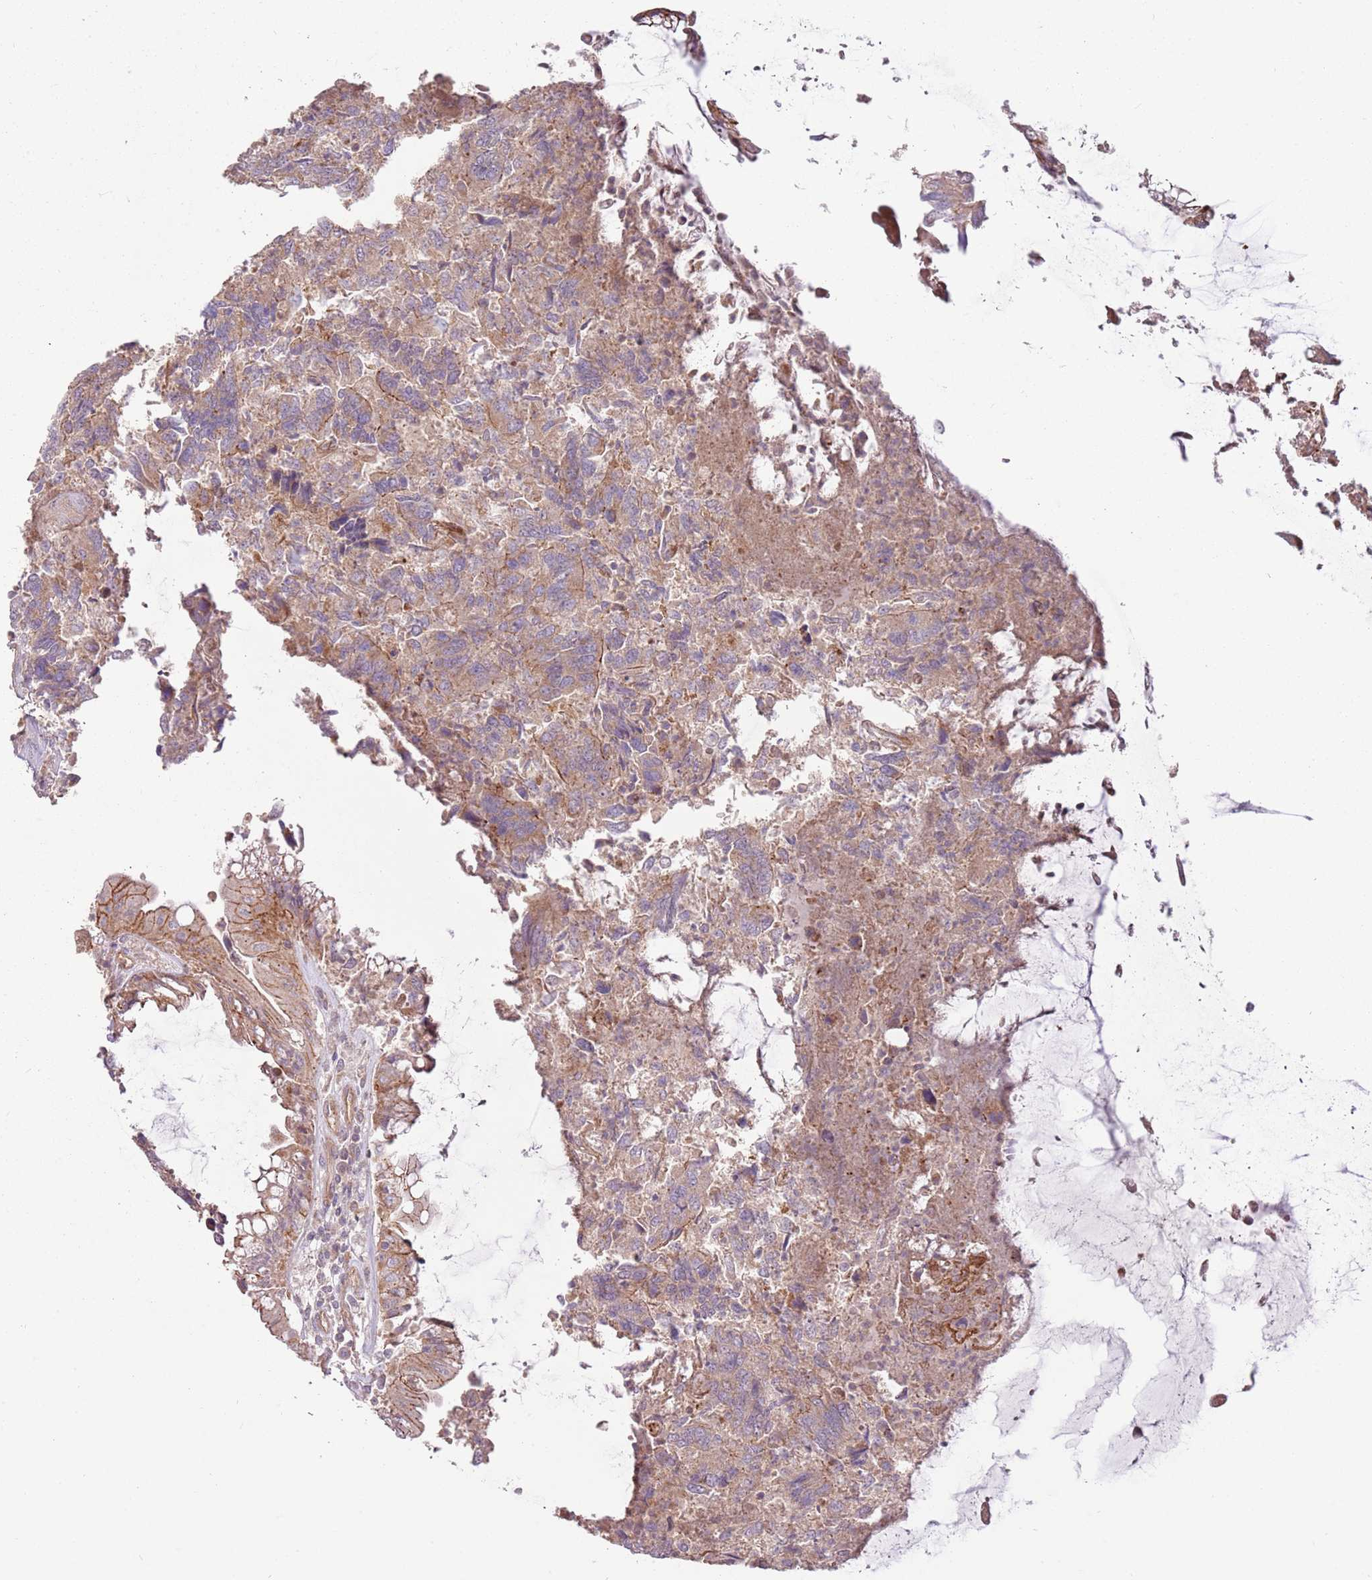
{"staining": {"intensity": "weak", "quantity": ">75%", "location": "cytoplasmic/membranous"}, "tissue": "colorectal cancer", "cell_type": "Tumor cells", "image_type": "cancer", "snomed": [{"axis": "morphology", "description": "Adenocarcinoma, NOS"}, {"axis": "topography", "description": "Colon"}], "caption": "Human adenocarcinoma (colorectal) stained with a protein marker demonstrates weak staining in tumor cells.", "gene": "SPATA31D1", "patient": {"sex": "female", "age": 67}}